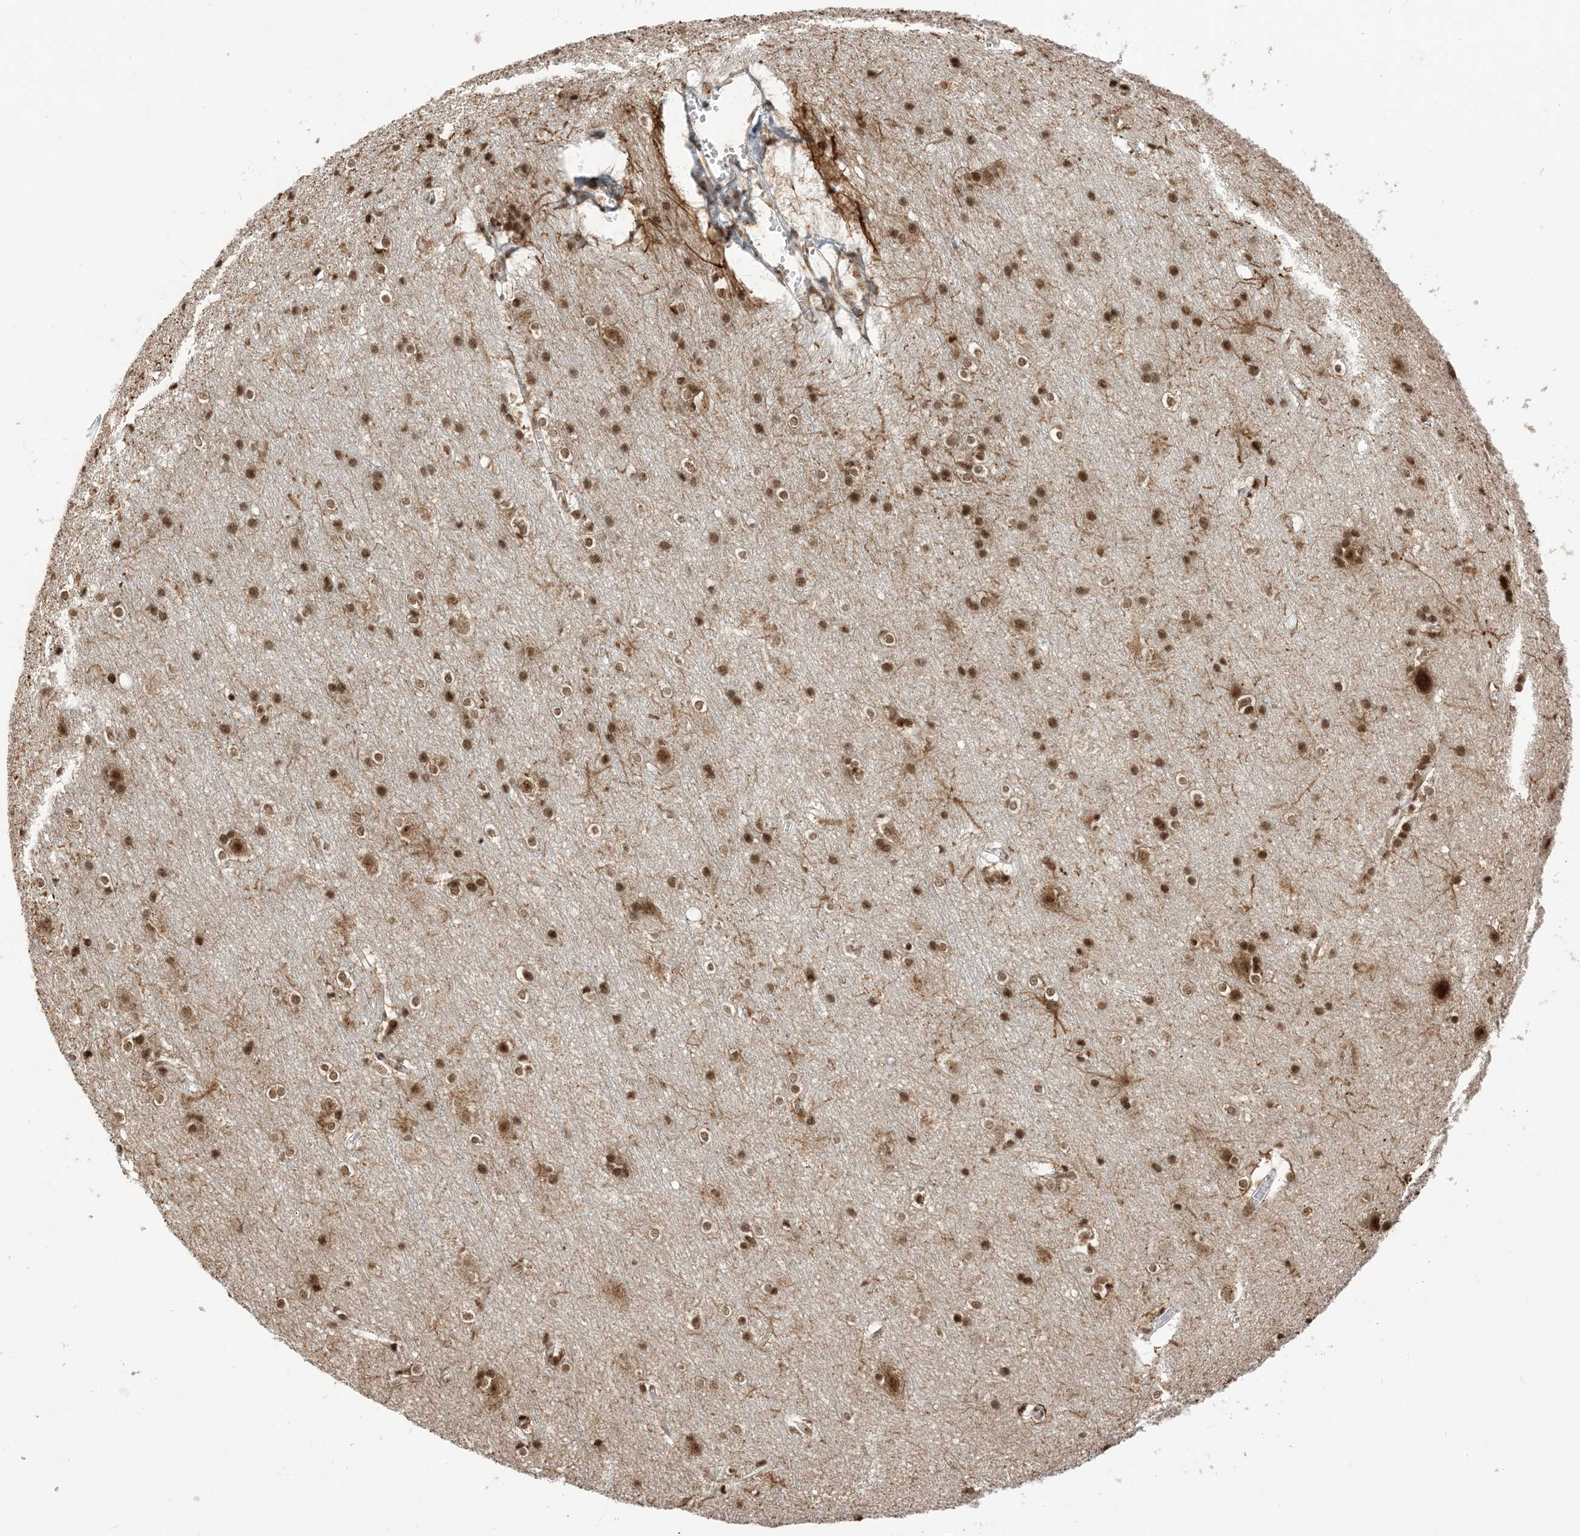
{"staining": {"intensity": "strong", "quantity": ">75%", "location": "nuclear"}, "tissue": "cerebral cortex", "cell_type": "Endothelial cells", "image_type": "normal", "snomed": [{"axis": "morphology", "description": "Normal tissue, NOS"}, {"axis": "topography", "description": "Cerebral cortex"}], "caption": "An immunohistochemistry (IHC) micrograph of normal tissue is shown. Protein staining in brown highlights strong nuclear positivity in cerebral cortex within endothelial cells.", "gene": "ARGLU1", "patient": {"sex": "male", "age": 54}}